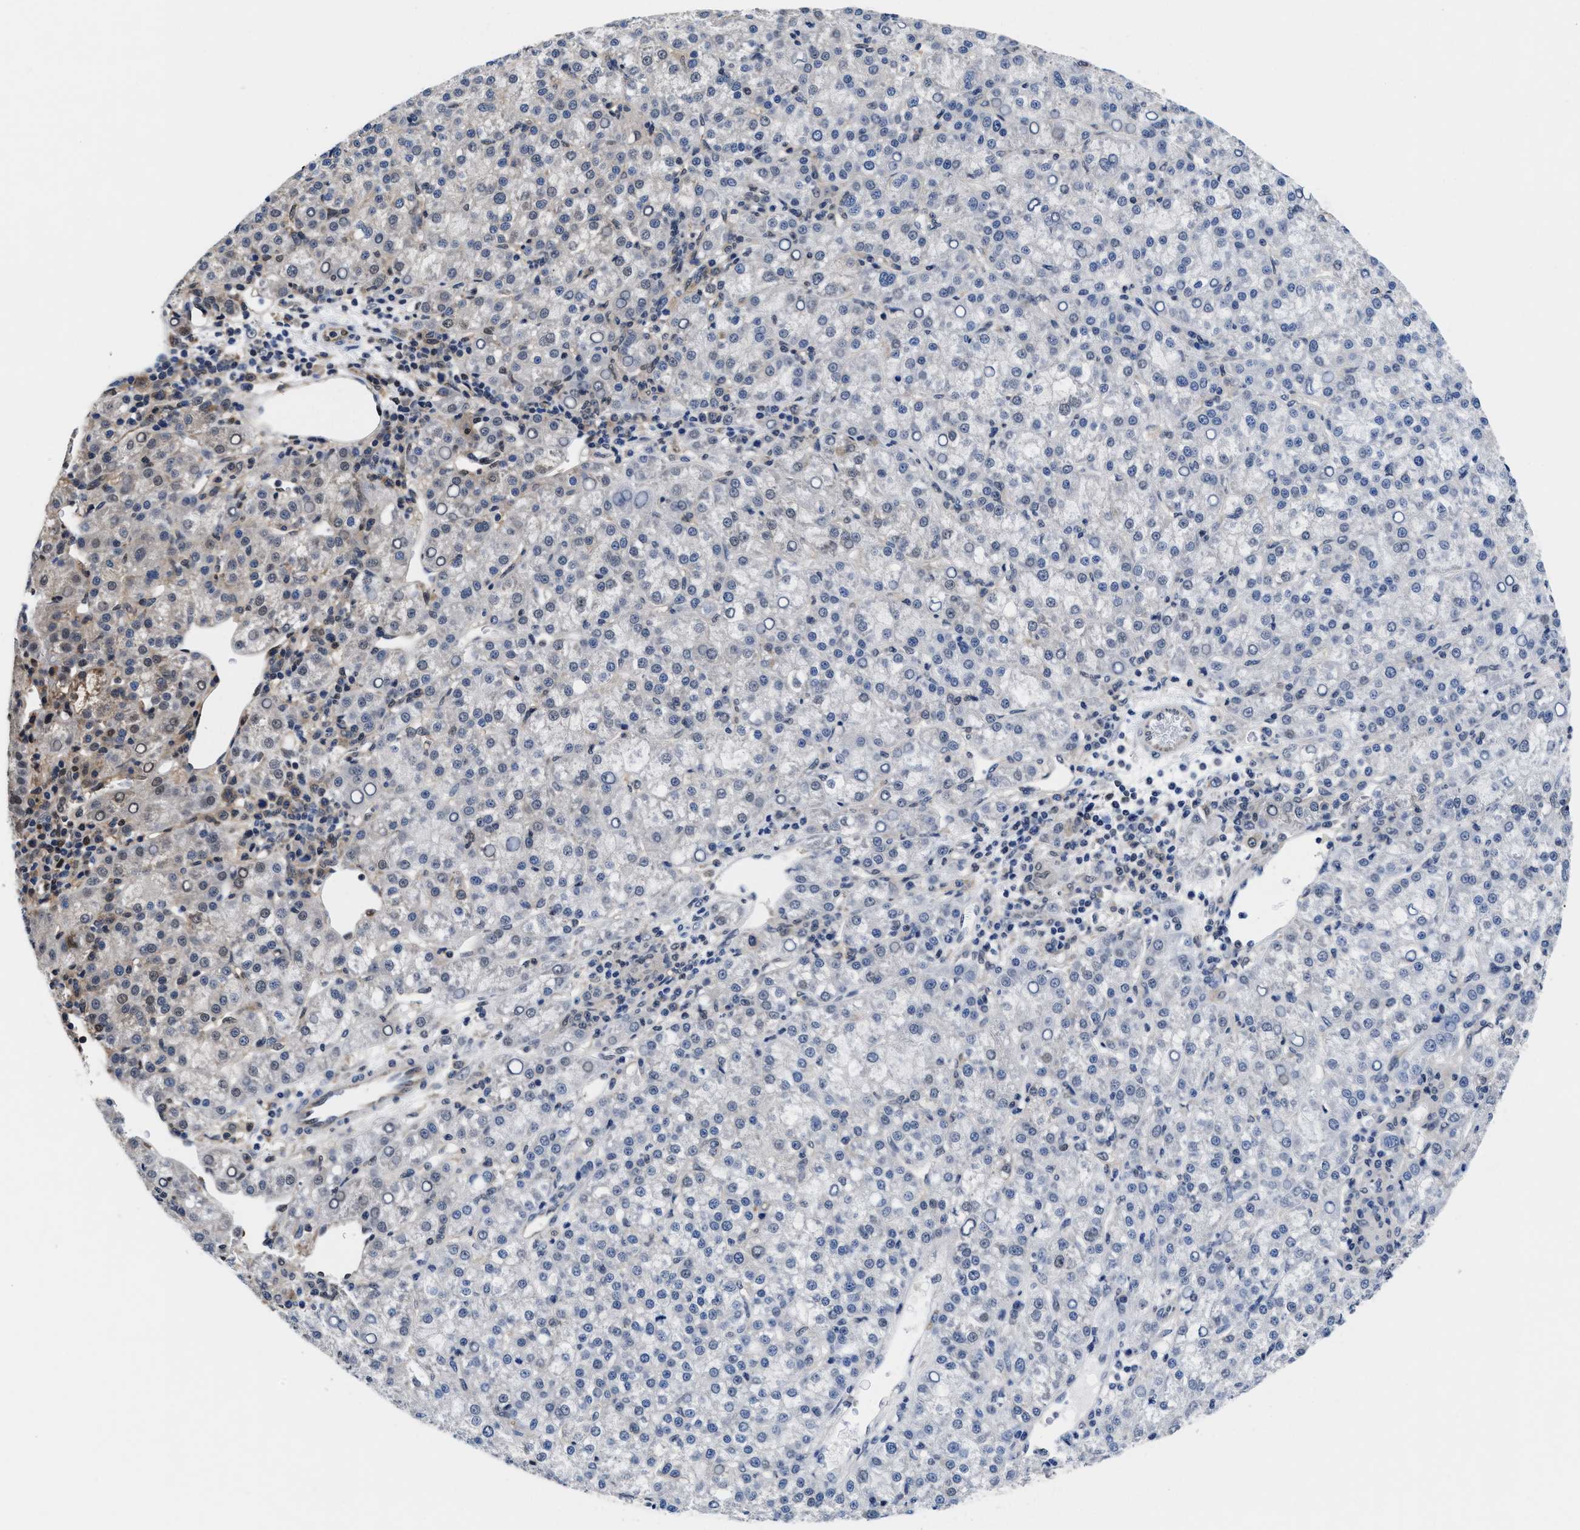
{"staining": {"intensity": "negative", "quantity": "none", "location": "none"}, "tissue": "liver cancer", "cell_type": "Tumor cells", "image_type": "cancer", "snomed": [{"axis": "morphology", "description": "Carcinoma, Hepatocellular, NOS"}, {"axis": "topography", "description": "Liver"}], "caption": "This is an immunohistochemistry (IHC) histopathology image of human liver hepatocellular carcinoma. There is no expression in tumor cells.", "gene": "ACLY", "patient": {"sex": "female", "age": 58}}